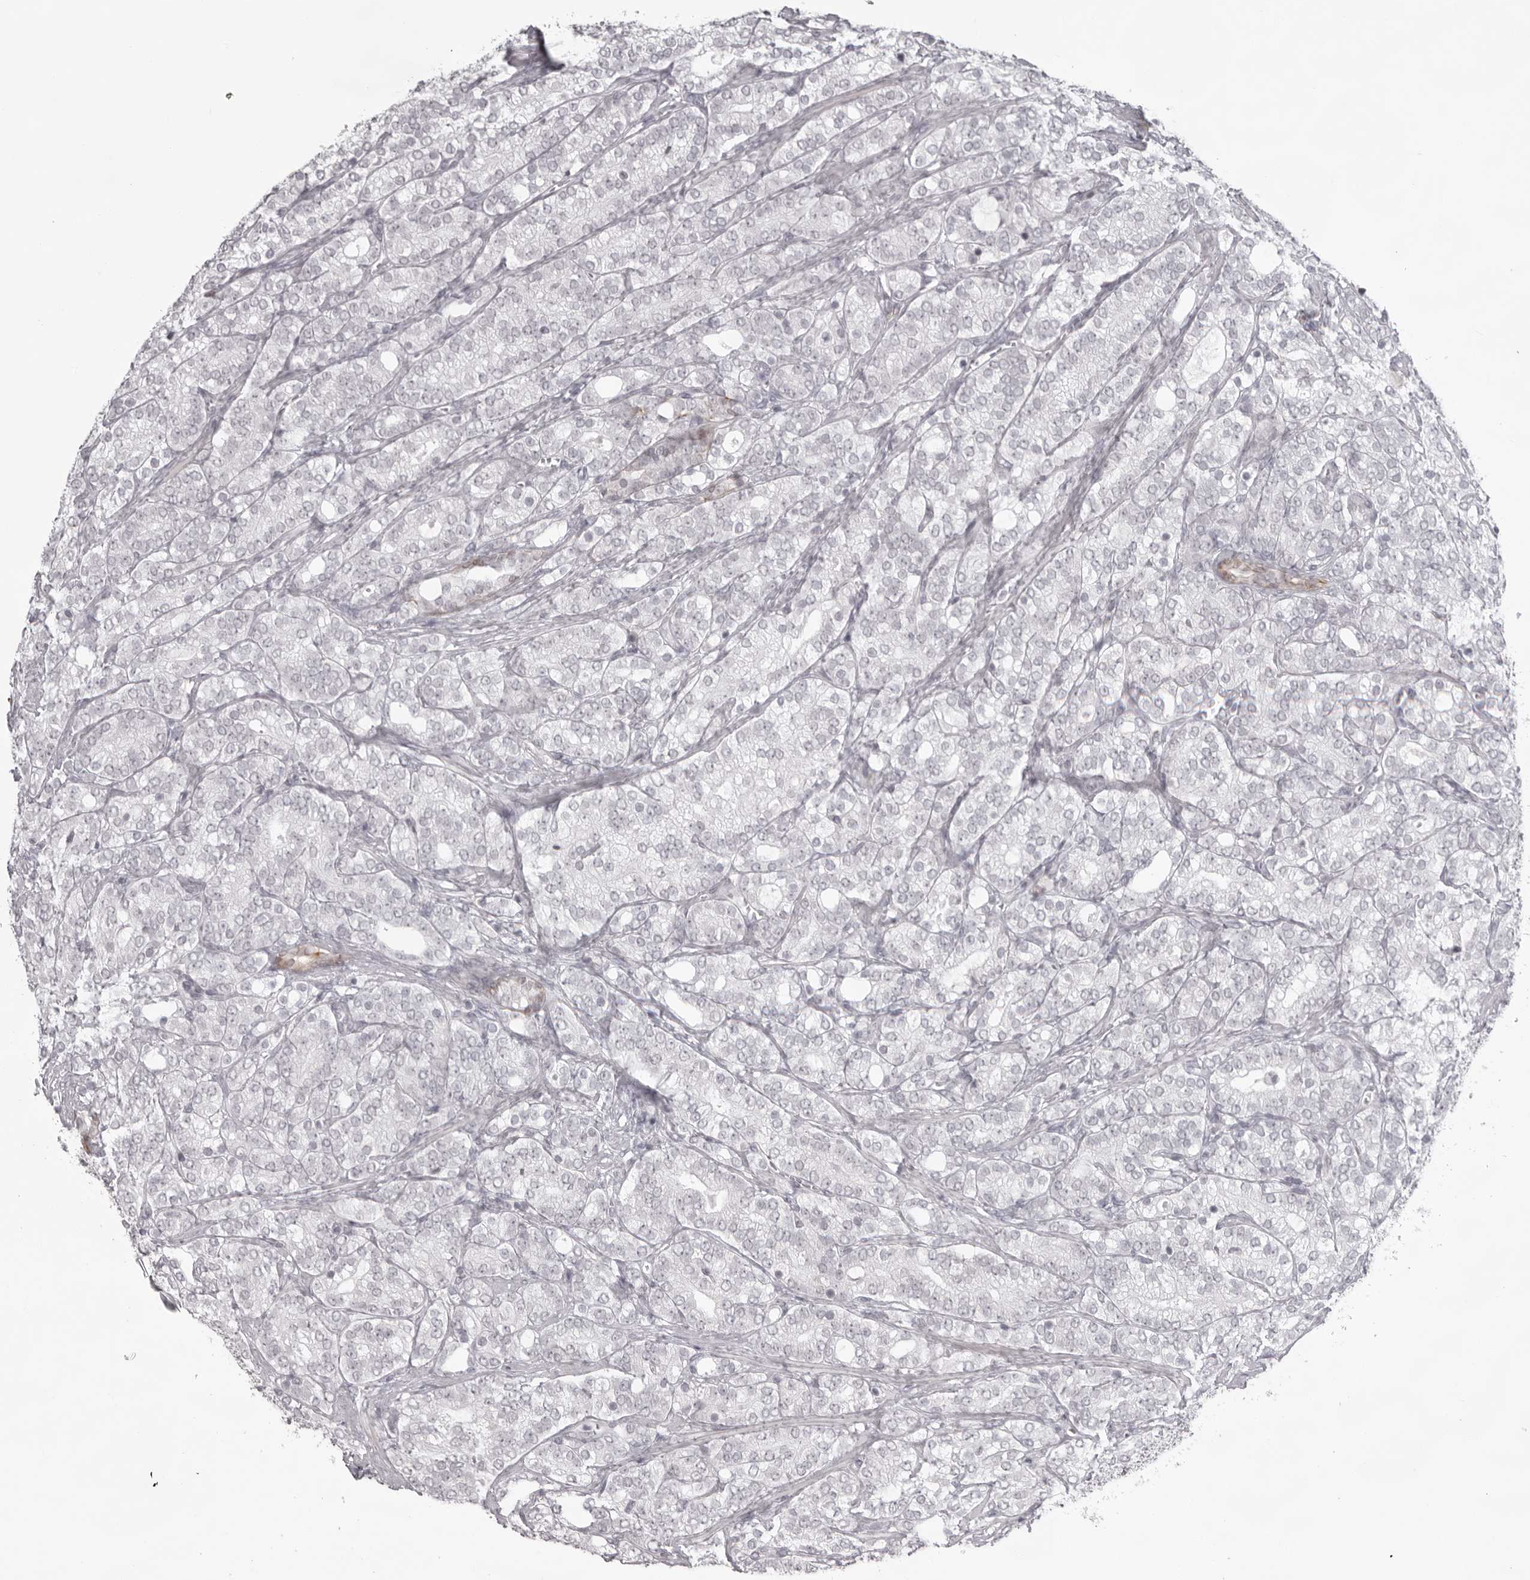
{"staining": {"intensity": "negative", "quantity": "none", "location": "none"}, "tissue": "prostate cancer", "cell_type": "Tumor cells", "image_type": "cancer", "snomed": [{"axis": "morphology", "description": "Adenocarcinoma, High grade"}, {"axis": "topography", "description": "Prostate"}], "caption": "Immunohistochemistry micrograph of prostate cancer (adenocarcinoma (high-grade)) stained for a protein (brown), which shows no expression in tumor cells.", "gene": "NUDT18", "patient": {"sex": "male", "age": 57}}